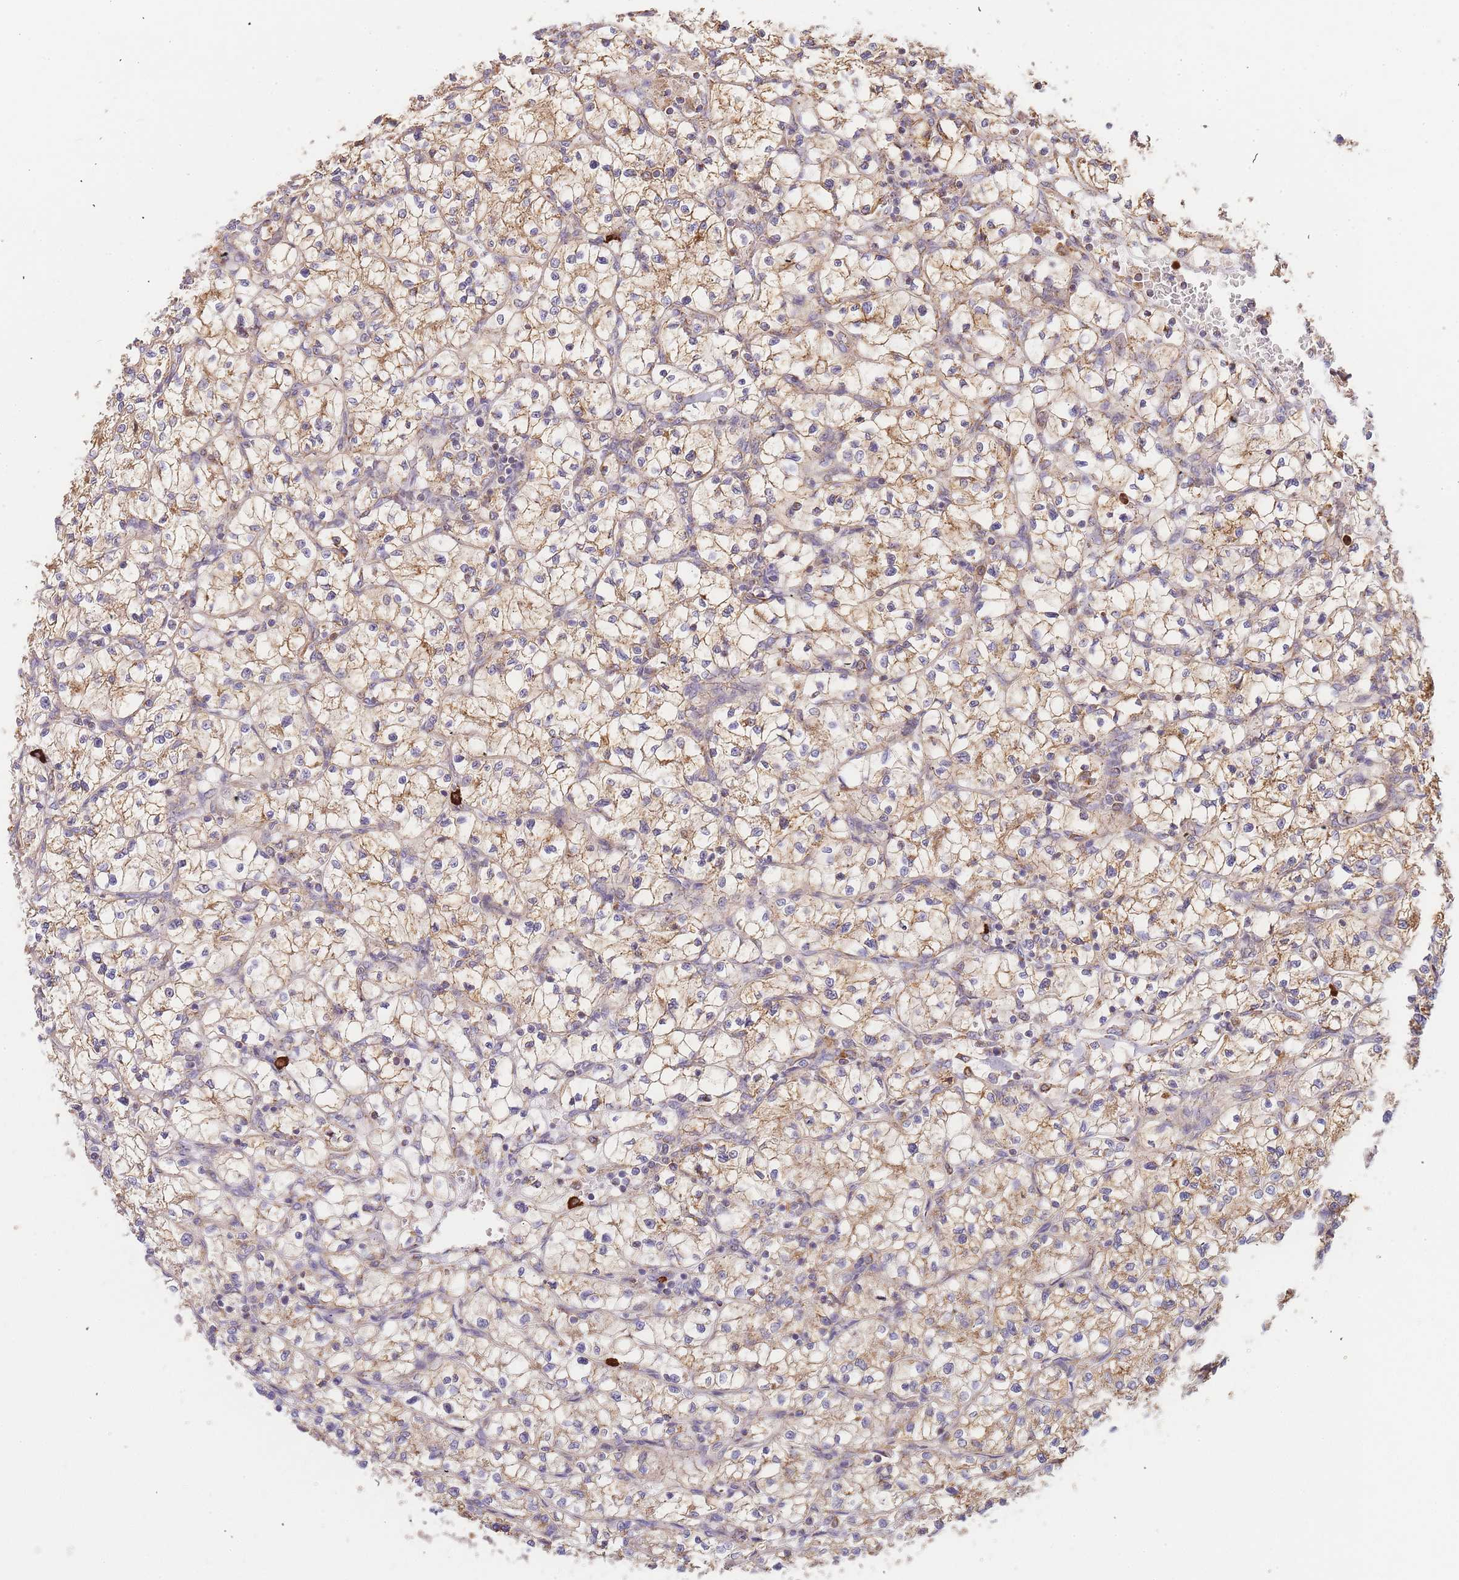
{"staining": {"intensity": "moderate", "quantity": ">75%", "location": "cytoplasmic/membranous"}, "tissue": "renal cancer", "cell_type": "Tumor cells", "image_type": "cancer", "snomed": [{"axis": "morphology", "description": "Adenocarcinoma, NOS"}, {"axis": "topography", "description": "Kidney"}], "caption": "Renal adenocarcinoma stained with DAB immunohistochemistry displays medium levels of moderate cytoplasmic/membranous positivity in approximately >75% of tumor cells.", "gene": "ADCY9", "patient": {"sex": "female", "age": 64}}